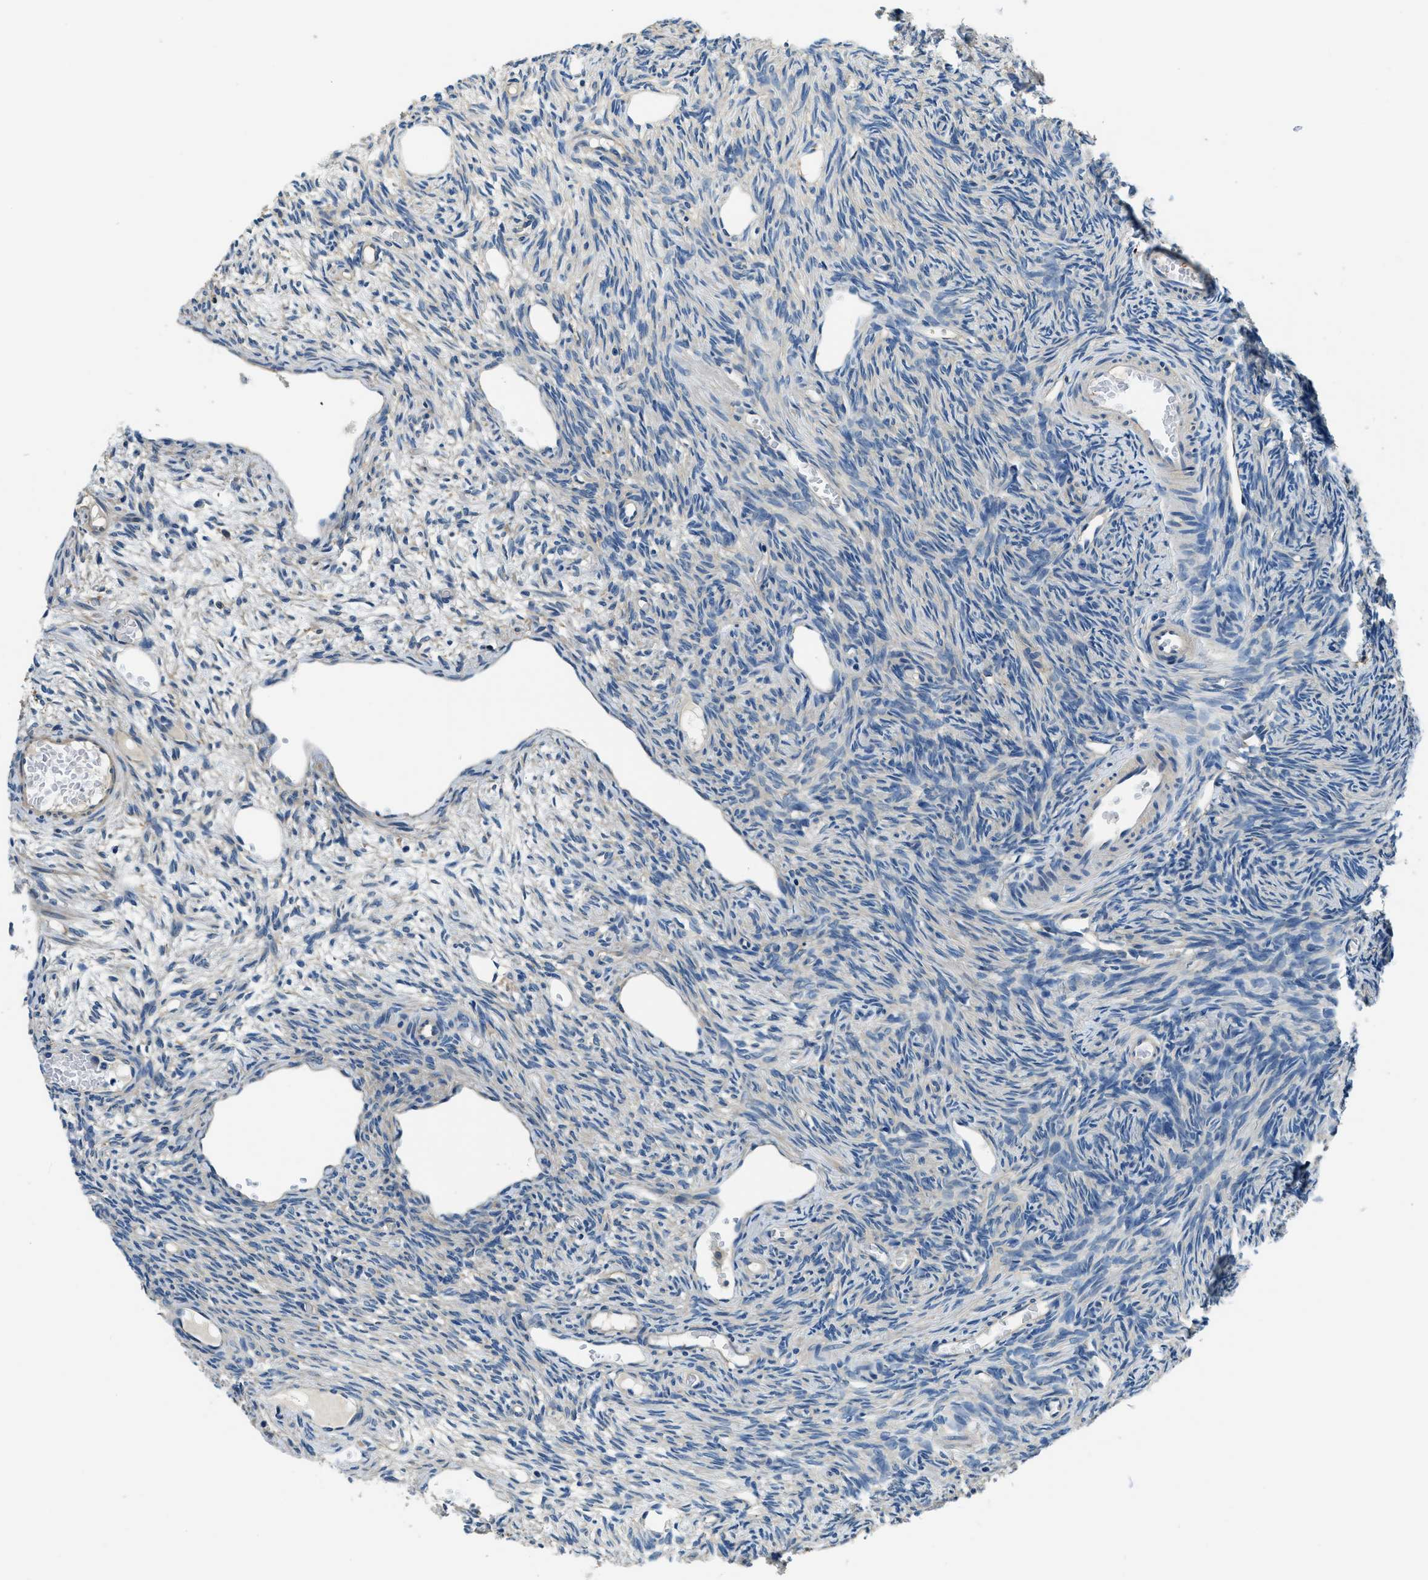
{"staining": {"intensity": "weak", "quantity": "<25%", "location": "cytoplasmic/membranous"}, "tissue": "ovary", "cell_type": "Ovarian stroma cells", "image_type": "normal", "snomed": [{"axis": "morphology", "description": "Normal tissue, NOS"}, {"axis": "topography", "description": "Ovary"}], "caption": "This histopathology image is of unremarkable ovary stained with immunohistochemistry (IHC) to label a protein in brown with the nuclei are counter-stained blue. There is no positivity in ovarian stroma cells. The staining was performed using DAB (3,3'-diaminobenzidine) to visualize the protein expression in brown, while the nuclei were stained in blue with hematoxylin (Magnification: 20x).", "gene": "TWF1", "patient": {"sex": "female", "age": 27}}